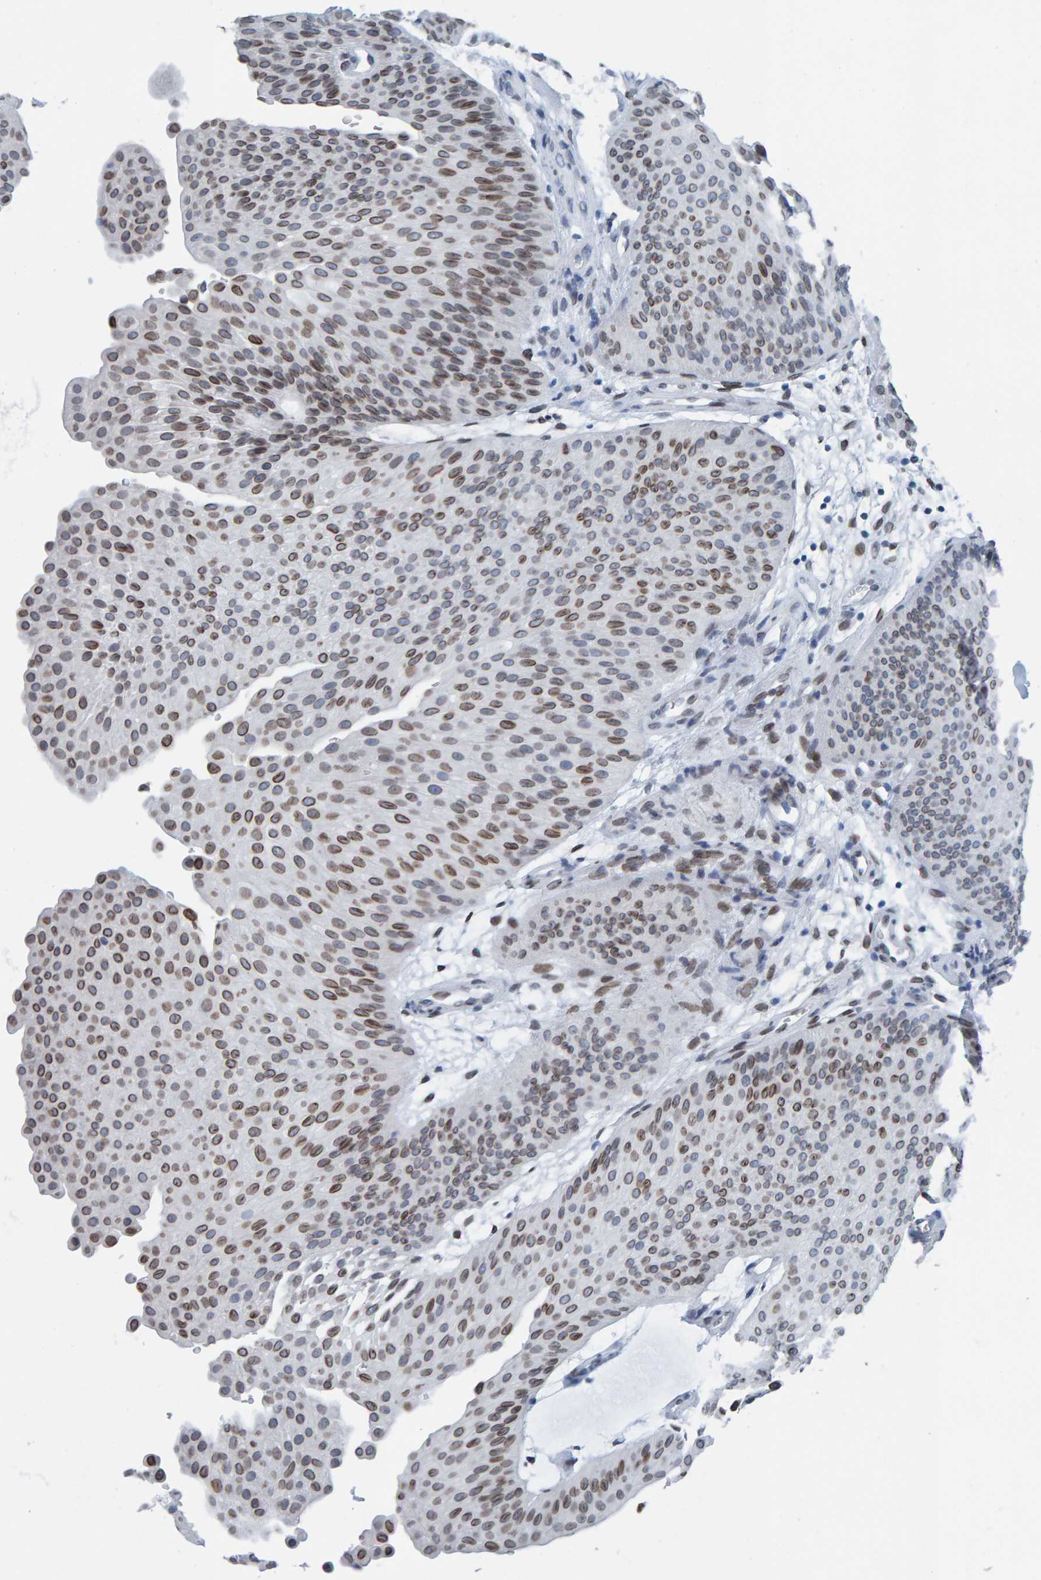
{"staining": {"intensity": "moderate", "quantity": ">75%", "location": "cytoplasmic/membranous,nuclear"}, "tissue": "urothelial cancer", "cell_type": "Tumor cells", "image_type": "cancer", "snomed": [{"axis": "morphology", "description": "Urothelial carcinoma, Low grade"}, {"axis": "topography", "description": "Urinary bladder"}], "caption": "Immunohistochemistry (IHC) staining of urothelial cancer, which reveals medium levels of moderate cytoplasmic/membranous and nuclear staining in about >75% of tumor cells indicating moderate cytoplasmic/membranous and nuclear protein staining. The staining was performed using DAB (brown) for protein detection and nuclei were counterstained in hematoxylin (blue).", "gene": "LMNB2", "patient": {"sex": "female", "age": 60}}